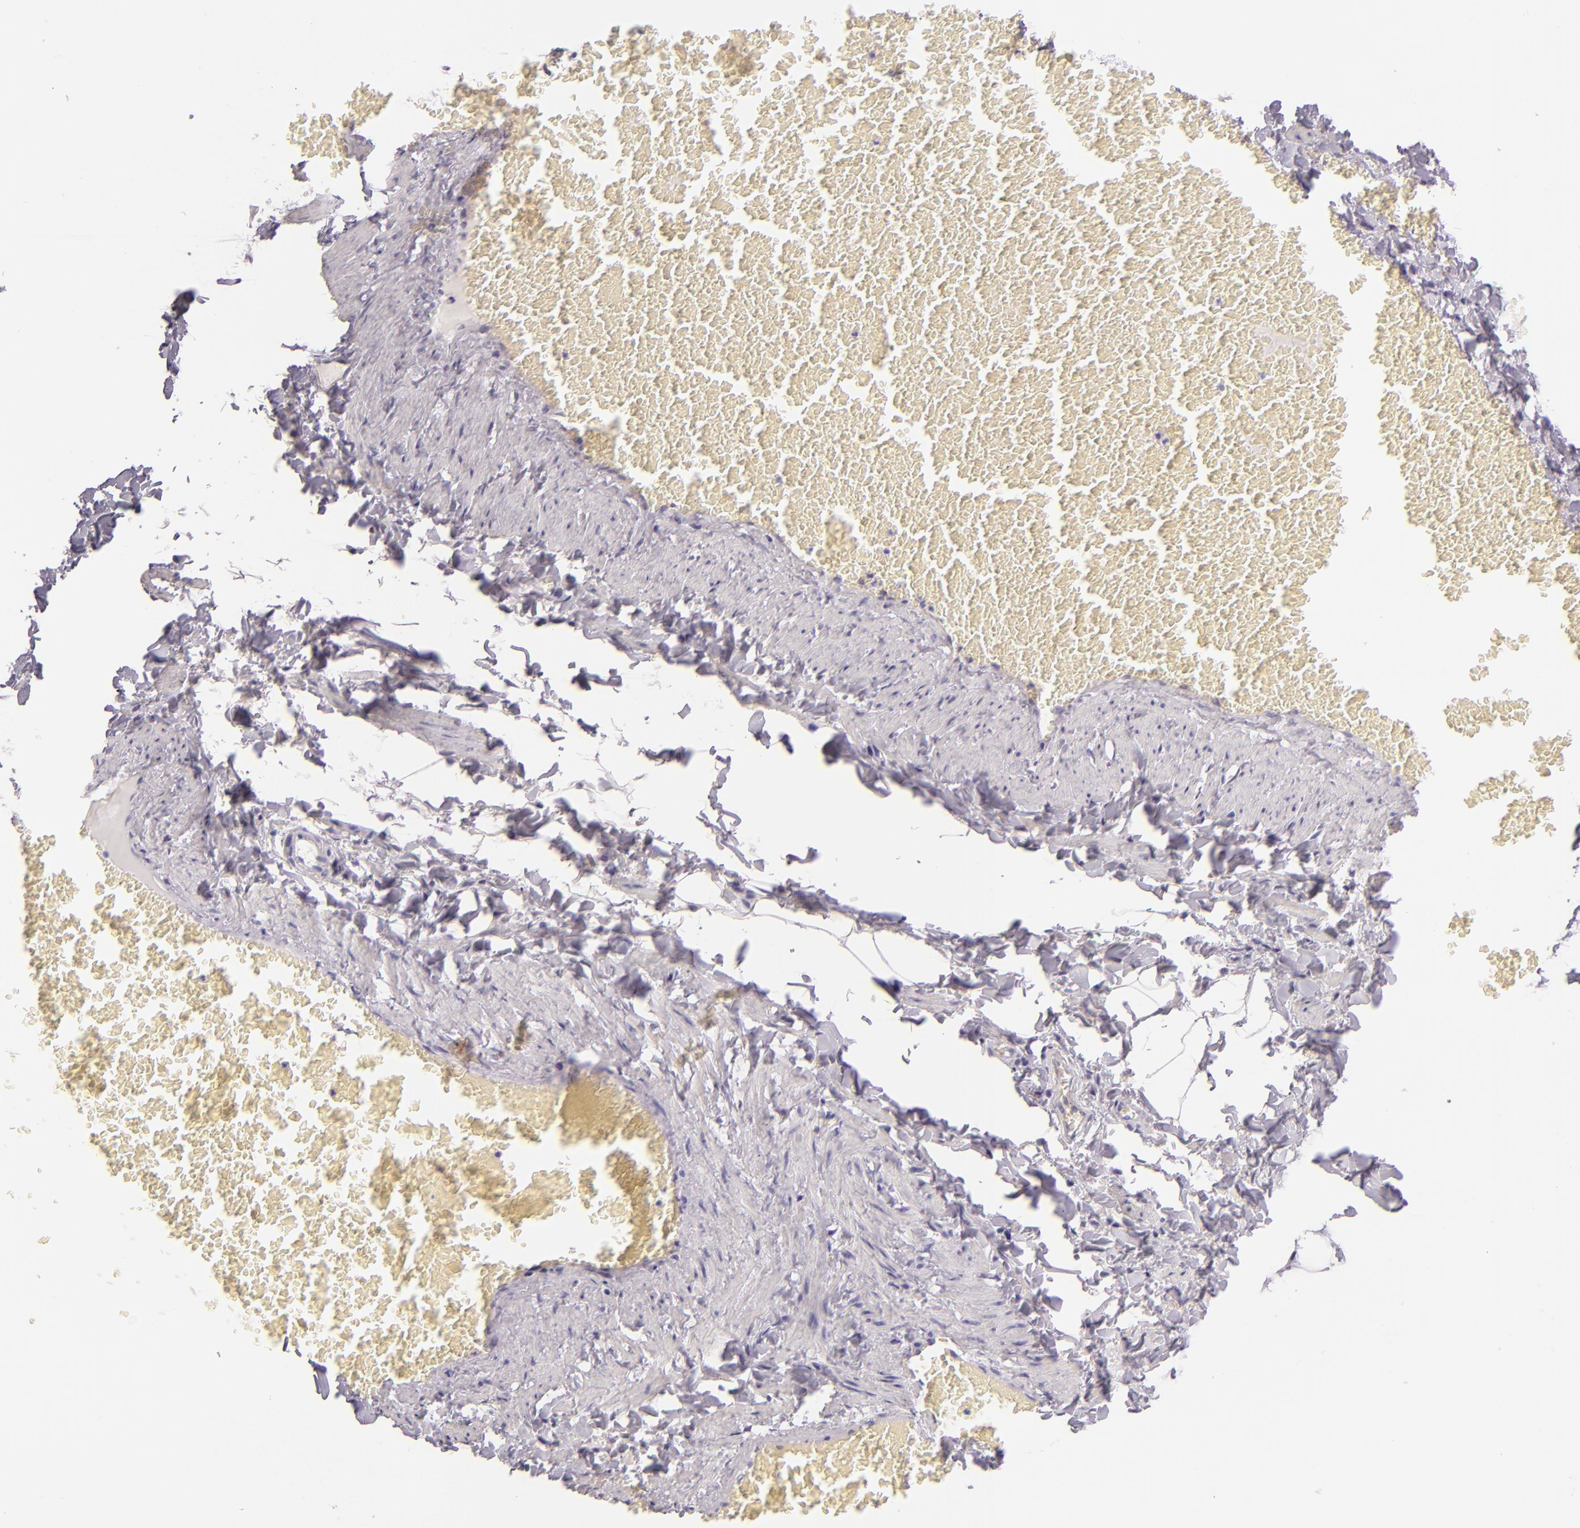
{"staining": {"intensity": "negative", "quantity": "none", "location": "none"}, "tissue": "adipose tissue", "cell_type": "Adipocytes", "image_type": "normal", "snomed": [{"axis": "morphology", "description": "Normal tissue, NOS"}, {"axis": "topography", "description": "Vascular tissue"}], "caption": "The image exhibits no staining of adipocytes in normal adipose tissue. (Stains: DAB IHC with hematoxylin counter stain, Microscopy: brightfield microscopy at high magnification).", "gene": "SELP", "patient": {"sex": "male", "age": 41}}